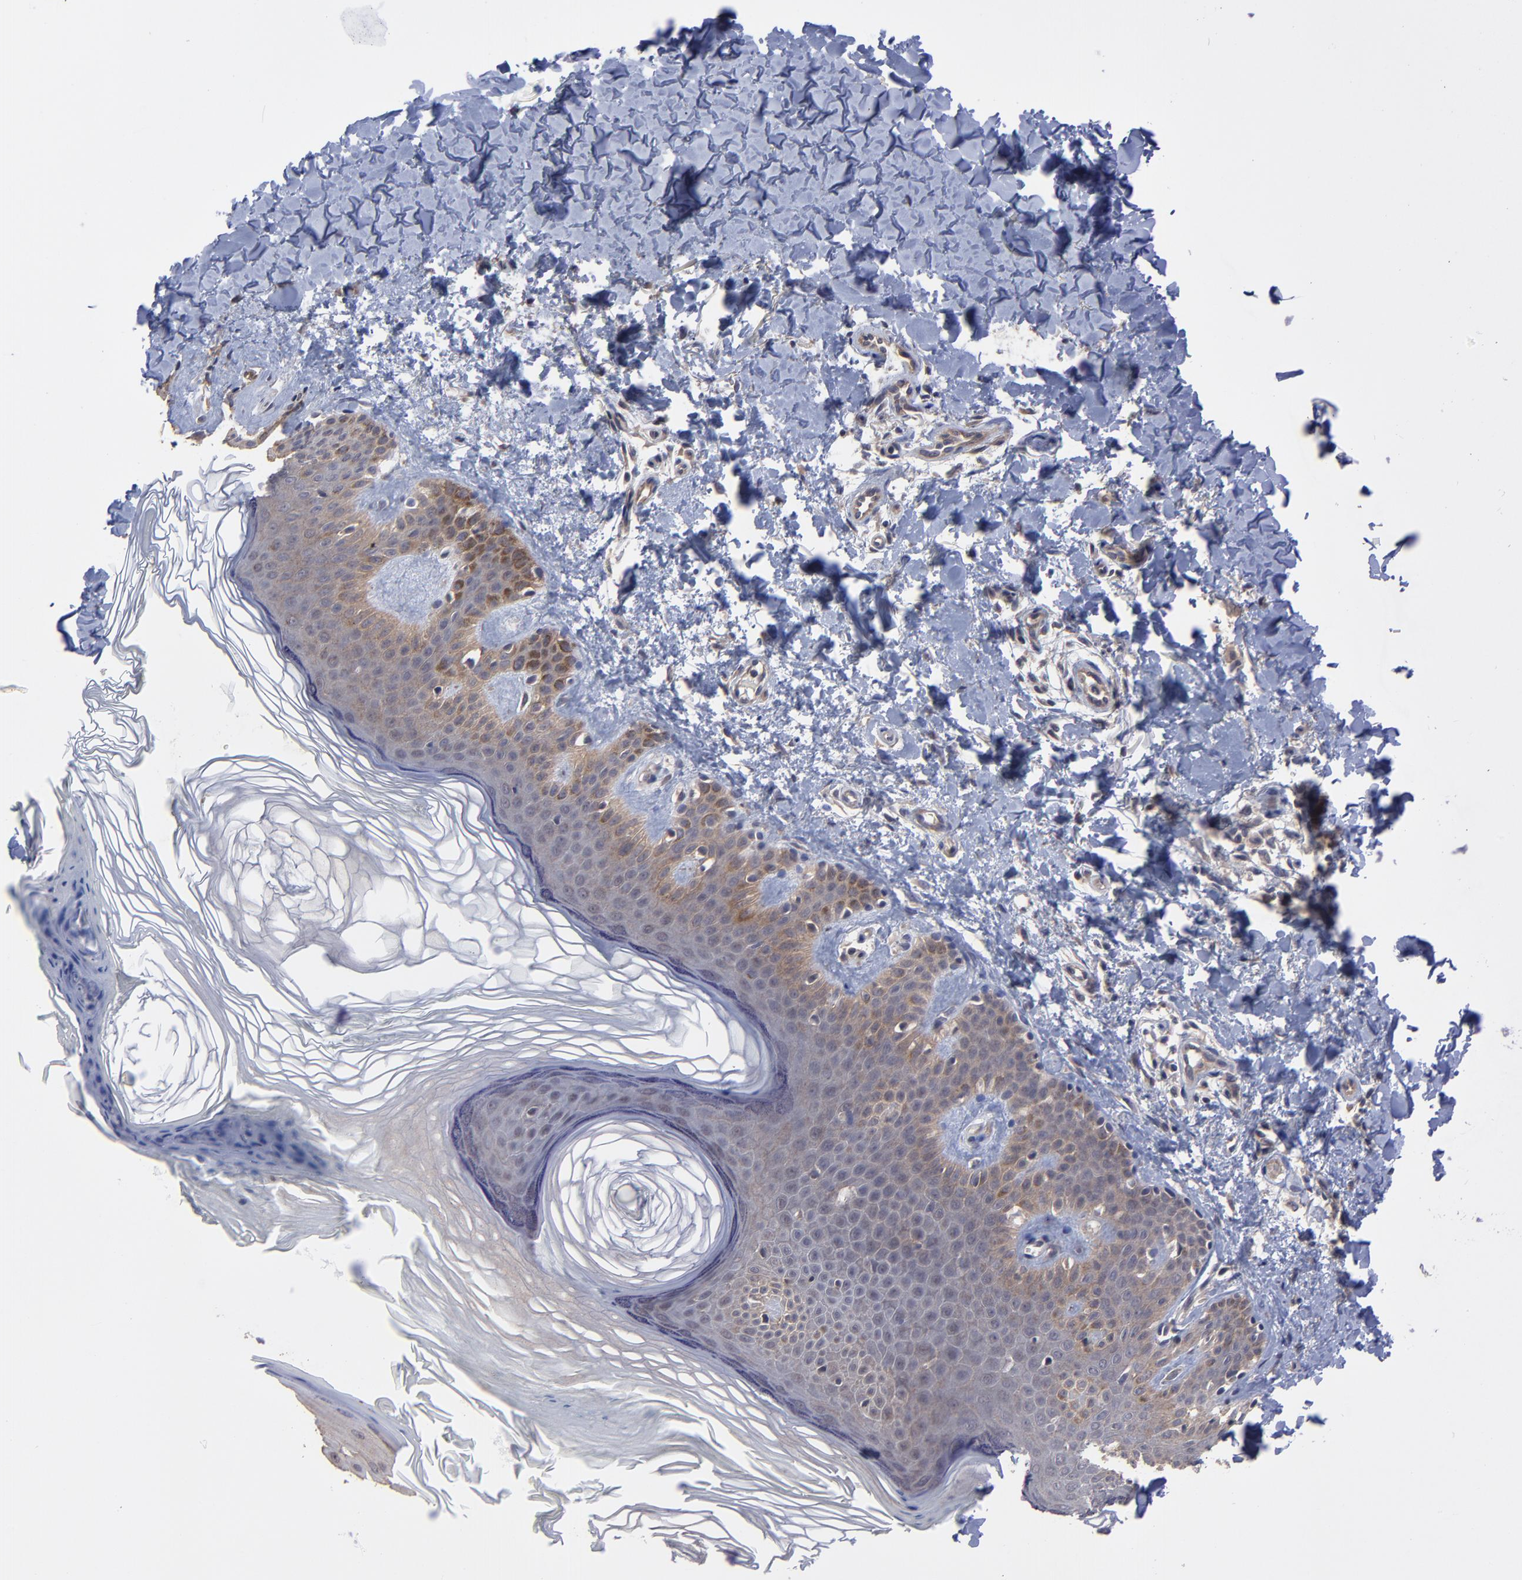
{"staining": {"intensity": "moderate", "quantity": ">75%", "location": "cytoplasmic/membranous"}, "tissue": "skin cancer", "cell_type": "Tumor cells", "image_type": "cancer", "snomed": [{"axis": "morphology", "description": "Basal cell carcinoma"}, {"axis": "topography", "description": "Skin"}], "caption": "An immunohistochemistry image of tumor tissue is shown. Protein staining in brown shows moderate cytoplasmic/membranous positivity in basal cell carcinoma (skin) within tumor cells.", "gene": "ZNF780B", "patient": {"sex": "male", "age": 67}}